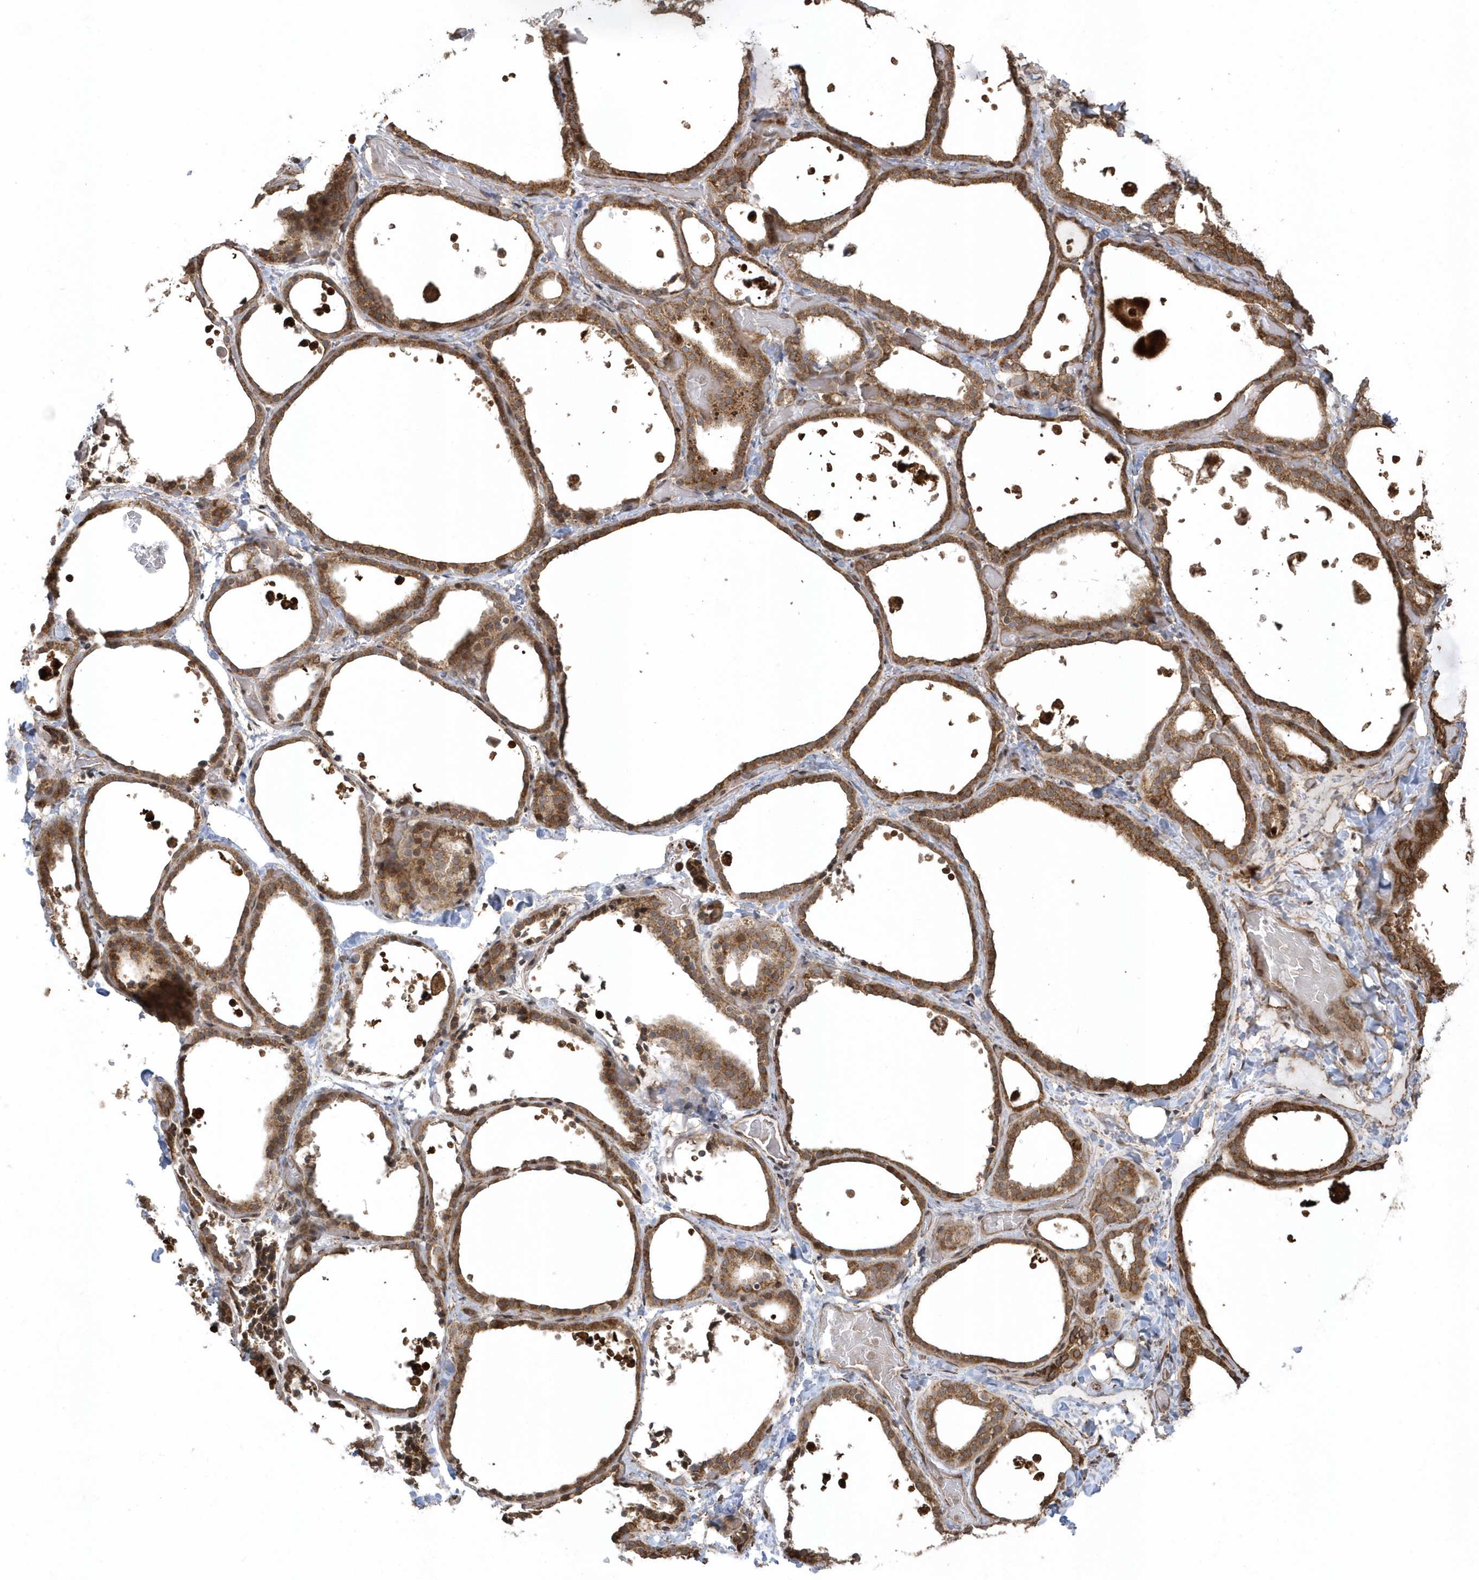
{"staining": {"intensity": "strong", "quantity": ">75%", "location": "cytoplasmic/membranous"}, "tissue": "thyroid gland", "cell_type": "Glandular cells", "image_type": "normal", "snomed": [{"axis": "morphology", "description": "Normal tissue, NOS"}, {"axis": "topography", "description": "Thyroid gland"}], "caption": "The micrograph reveals immunohistochemical staining of benign thyroid gland. There is strong cytoplasmic/membranous expression is present in approximately >75% of glandular cells.", "gene": "HERPUD1", "patient": {"sex": "female", "age": 44}}